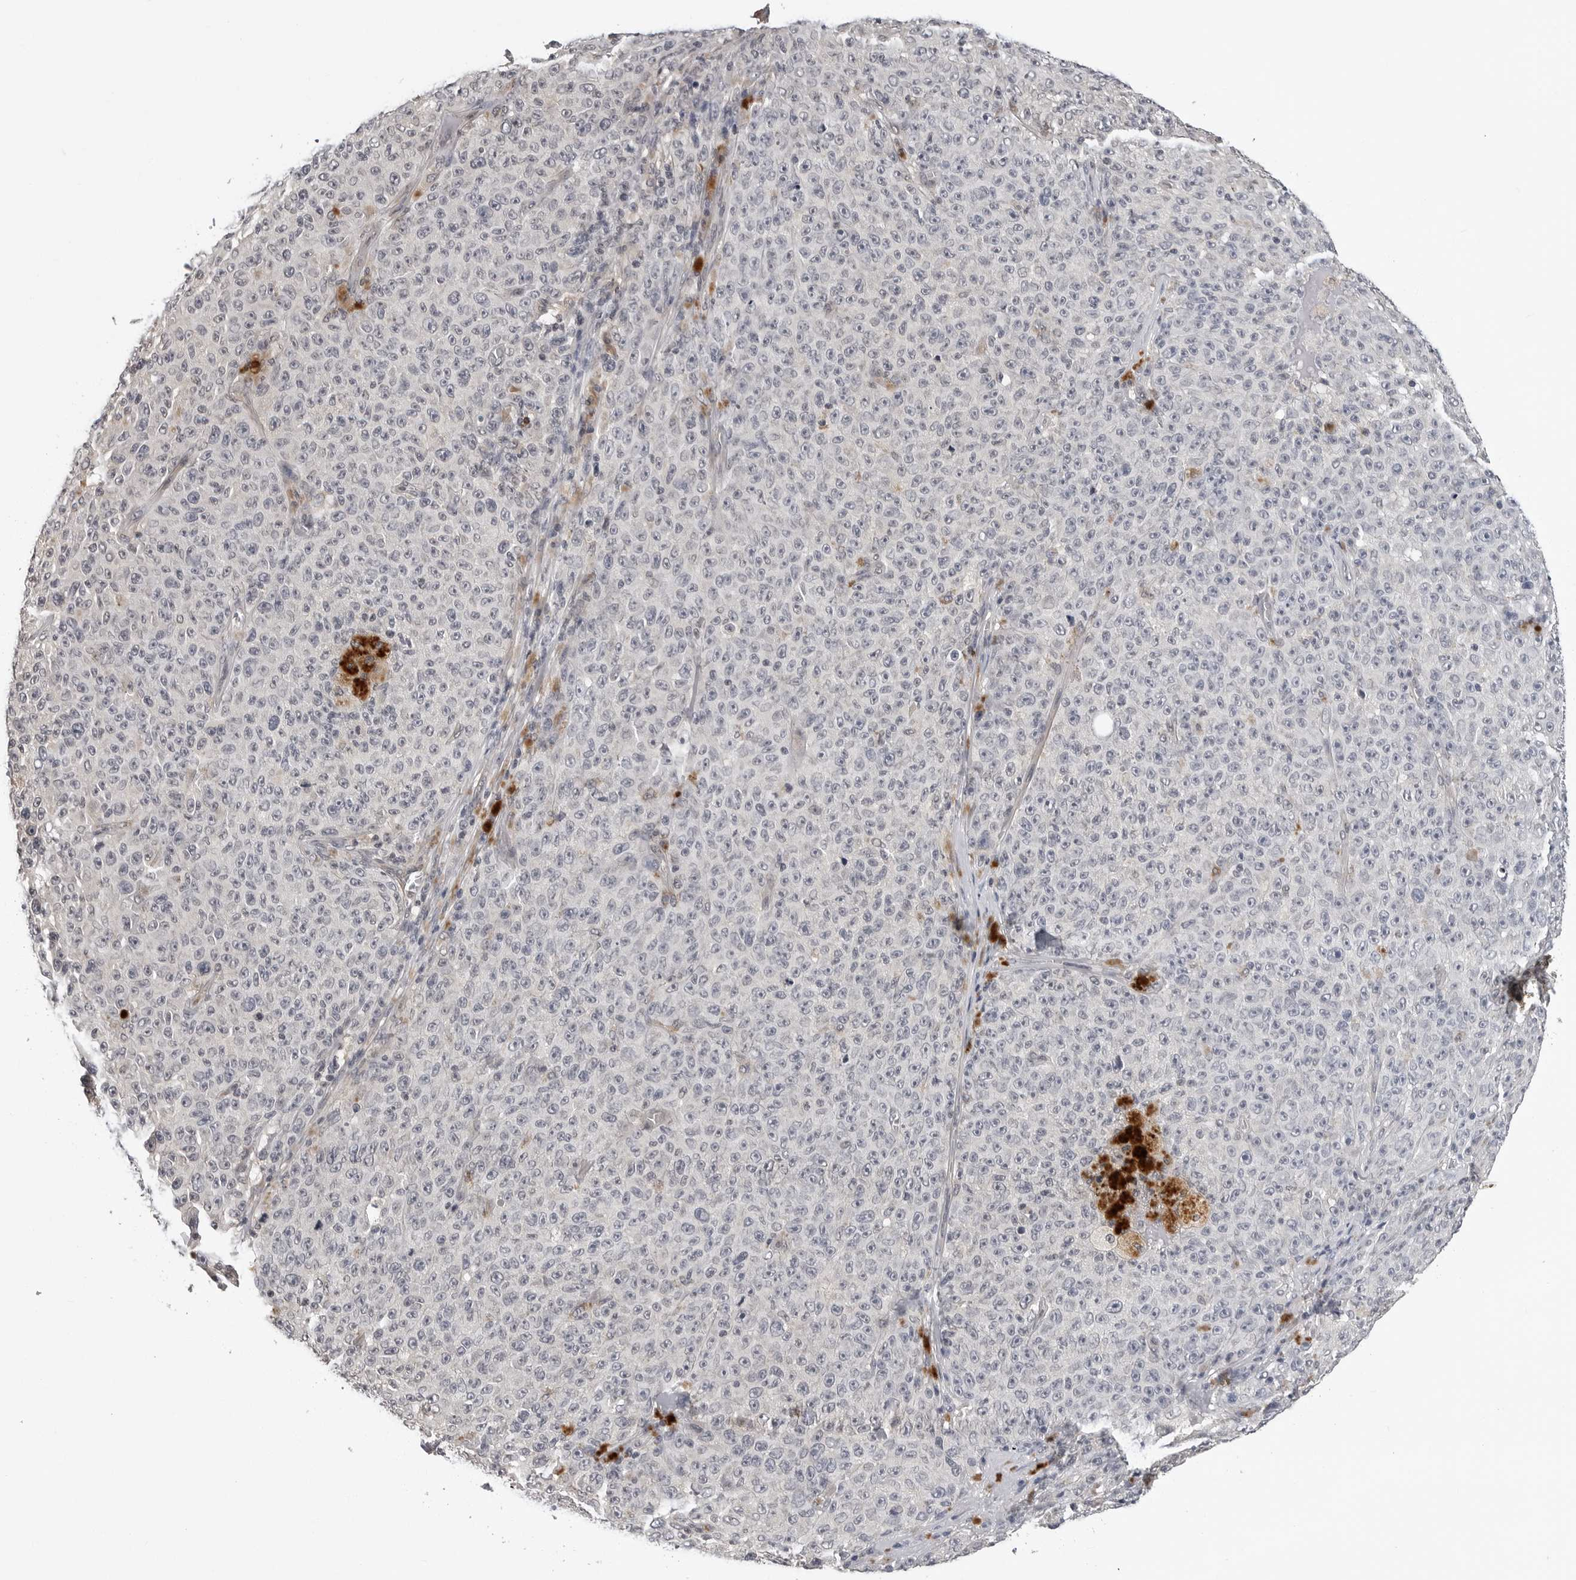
{"staining": {"intensity": "negative", "quantity": "none", "location": "none"}, "tissue": "melanoma", "cell_type": "Tumor cells", "image_type": "cancer", "snomed": [{"axis": "morphology", "description": "Malignant melanoma, NOS"}, {"axis": "topography", "description": "Skin"}], "caption": "This image is of melanoma stained with IHC to label a protein in brown with the nuclei are counter-stained blue. There is no expression in tumor cells. (Brightfield microscopy of DAB IHC at high magnification).", "gene": "TRMT13", "patient": {"sex": "female", "age": 82}}